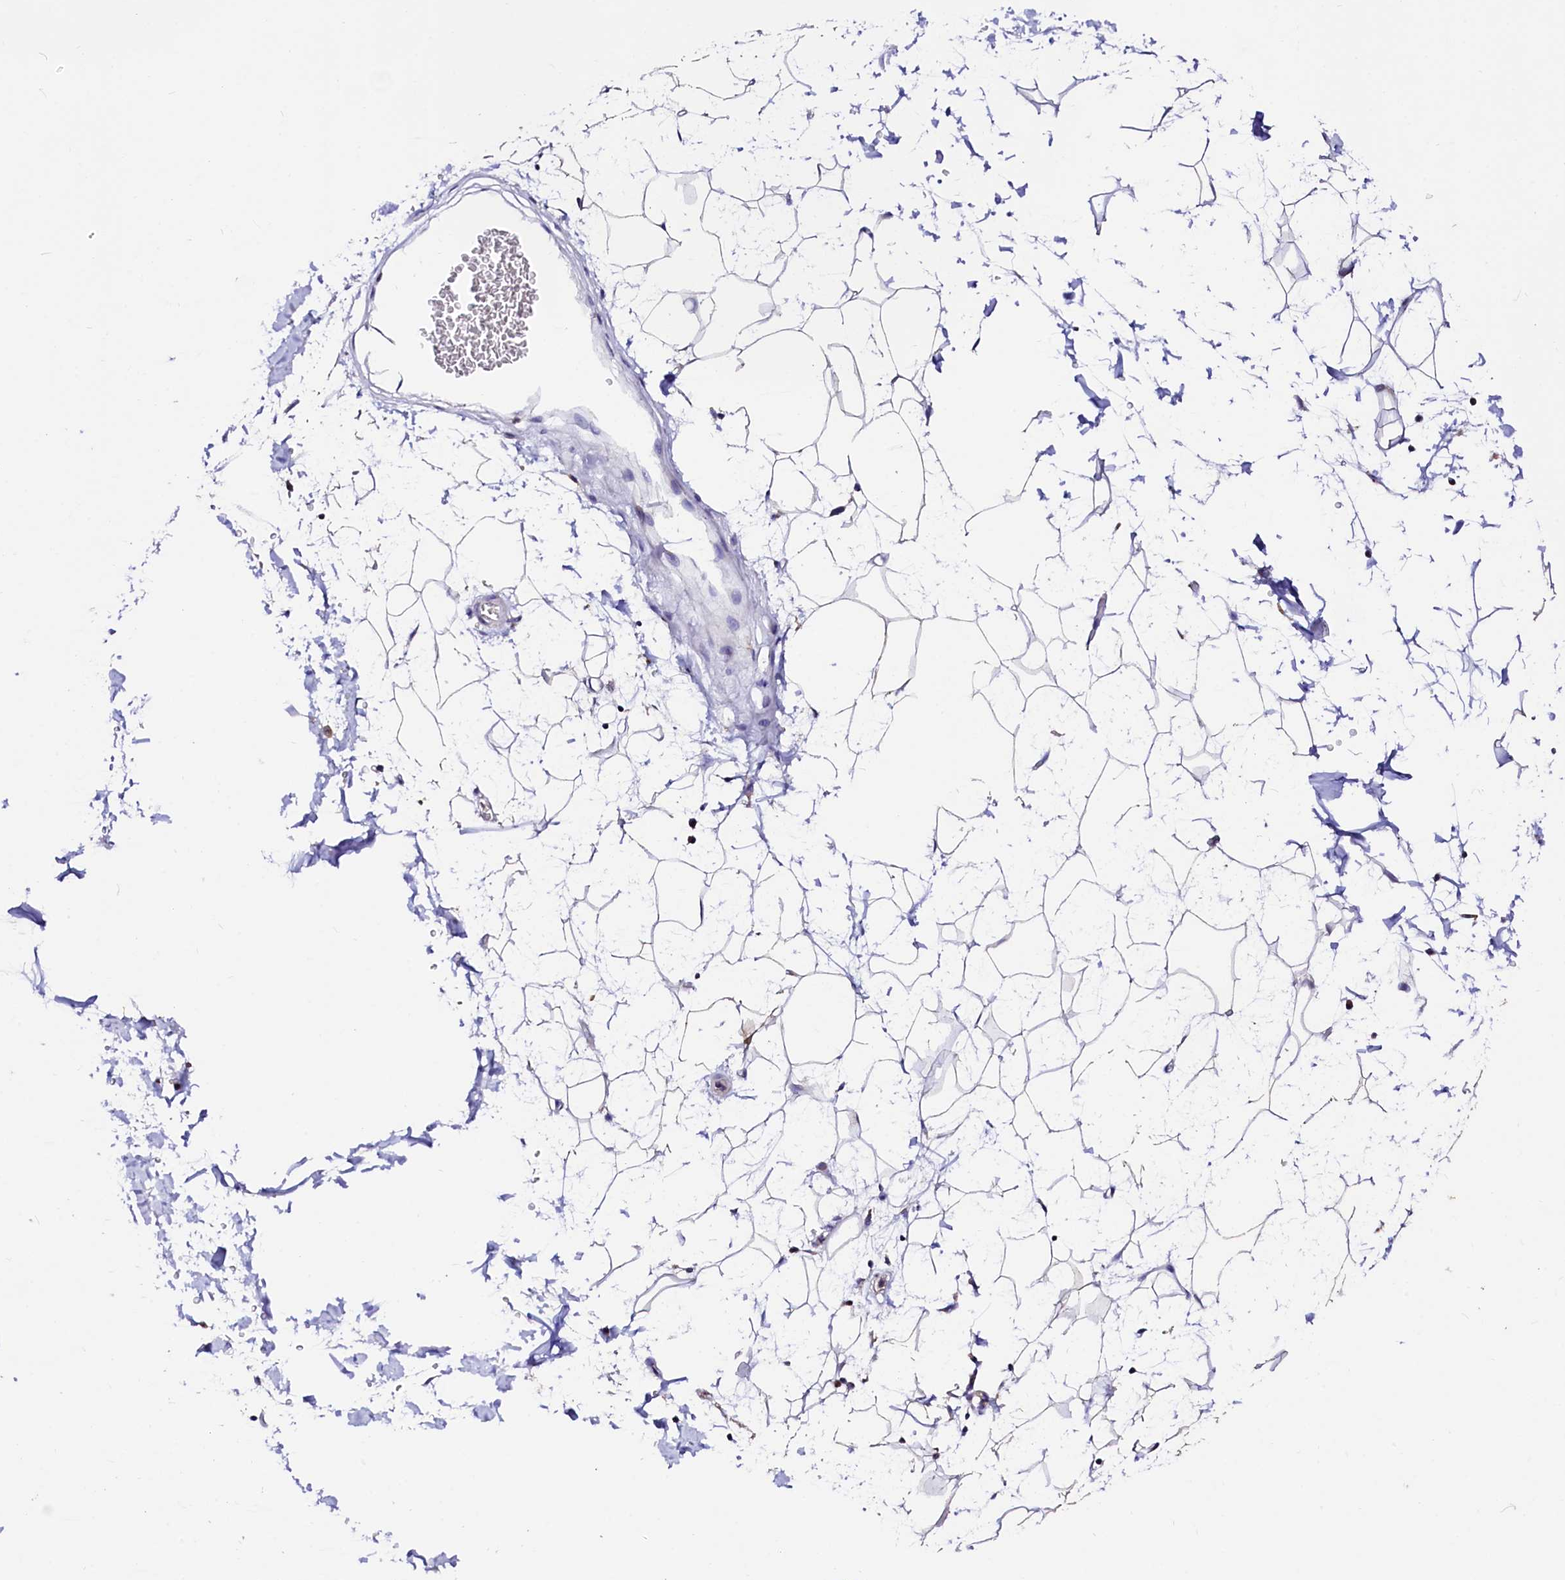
{"staining": {"intensity": "negative", "quantity": "none", "location": "none"}, "tissue": "adipose tissue", "cell_type": "Adipocytes", "image_type": "normal", "snomed": [{"axis": "morphology", "description": "Normal tissue, NOS"}, {"axis": "topography", "description": "Soft tissue"}], "caption": "Micrograph shows no significant protein positivity in adipocytes of normal adipose tissue. (DAB immunohistochemistry visualized using brightfield microscopy, high magnification).", "gene": "NALF1", "patient": {"sex": "male", "age": 72}}